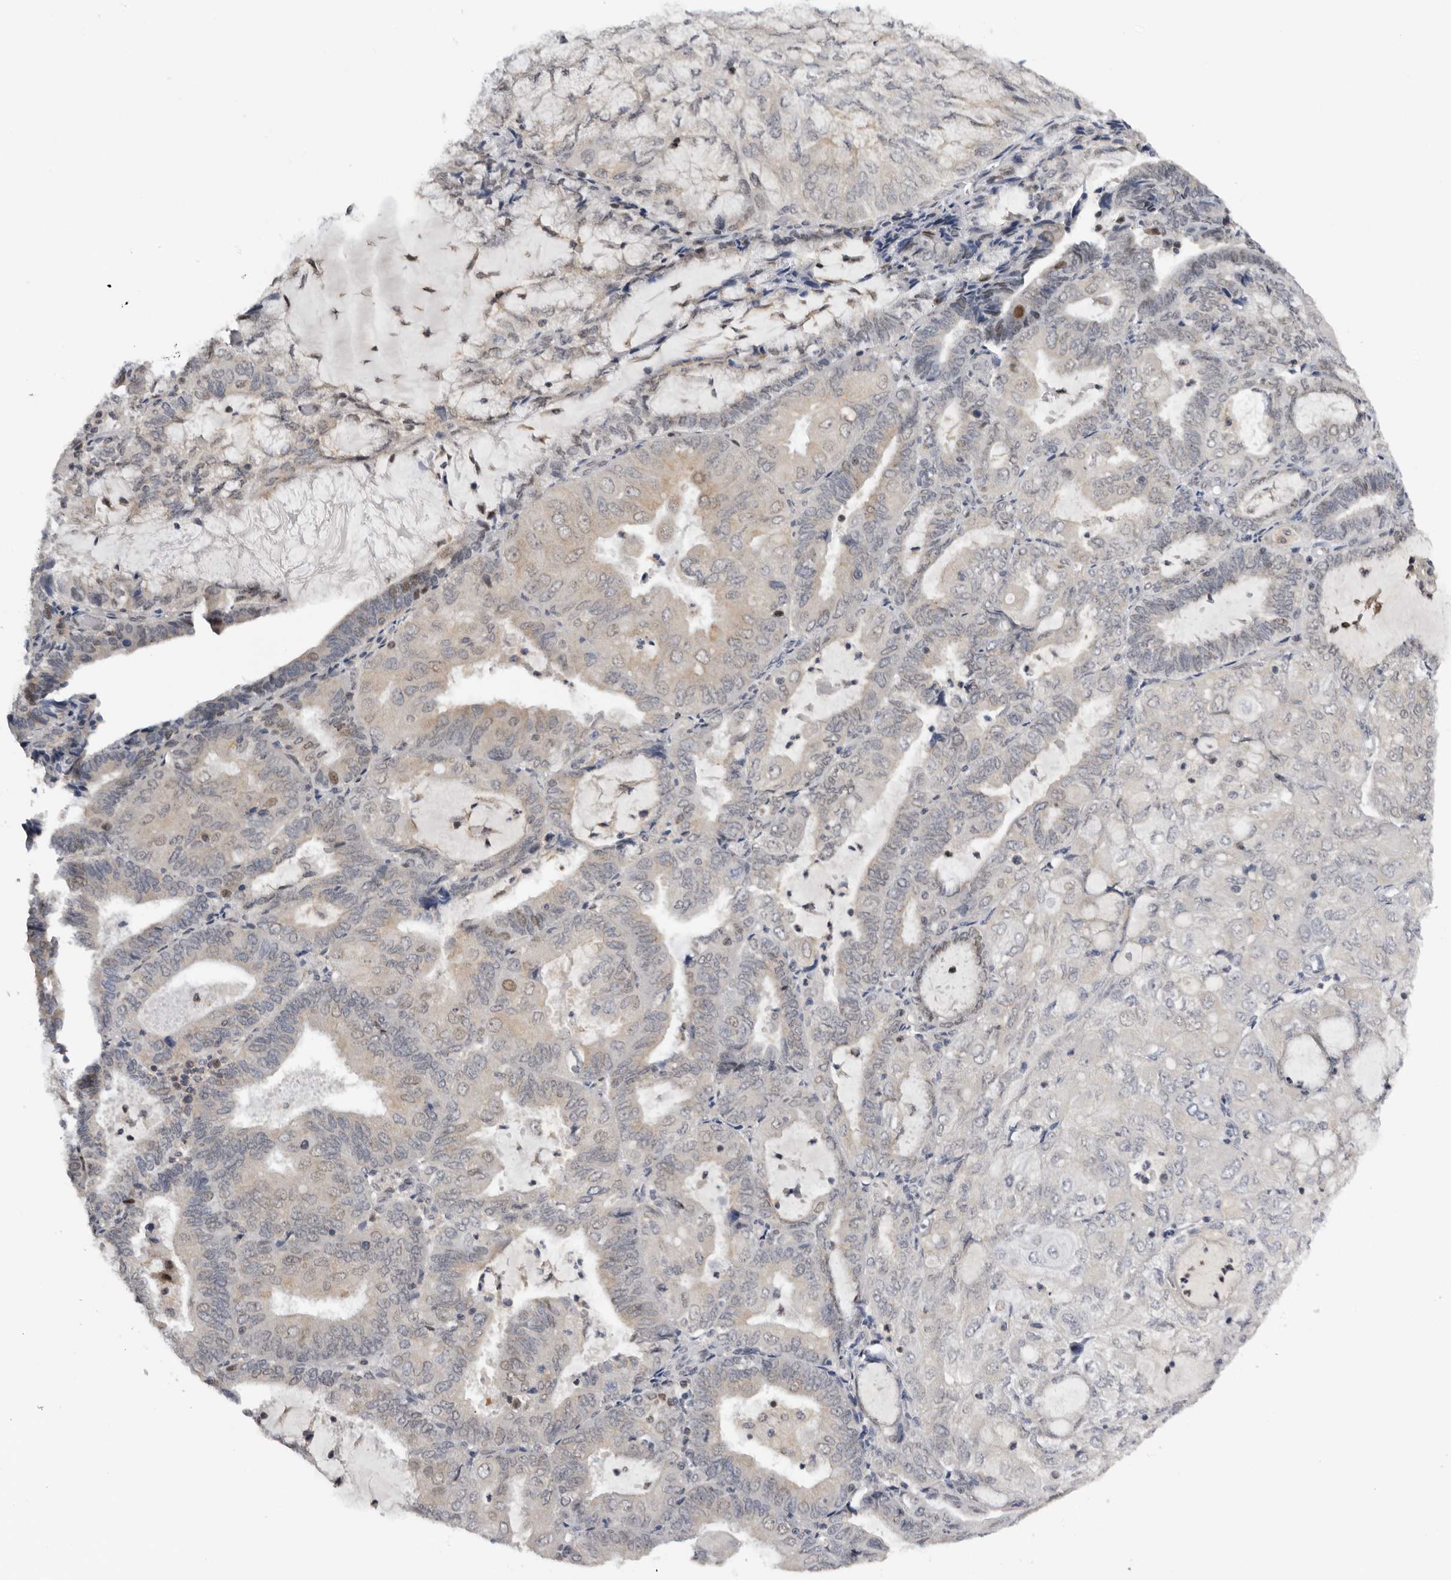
{"staining": {"intensity": "weak", "quantity": "<25%", "location": "cytoplasmic/membranous"}, "tissue": "endometrial cancer", "cell_type": "Tumor cells", "image_type": "cancer", "snomed": [{"axis": "morphology", "description": "Adenocarcinoma, NOS"}, {"axis": "topography", "description": "Endometrium"}], "caption": "There is no significant expression in tumor cells of endometrial cancer (adenocarcinoma). (Brightfield microscopy of DAB (3,3'-diaminobenzidine) IHC at high magnification).", "gene": "KIF2B", "patient": {"sex": "female", "age": 81}}